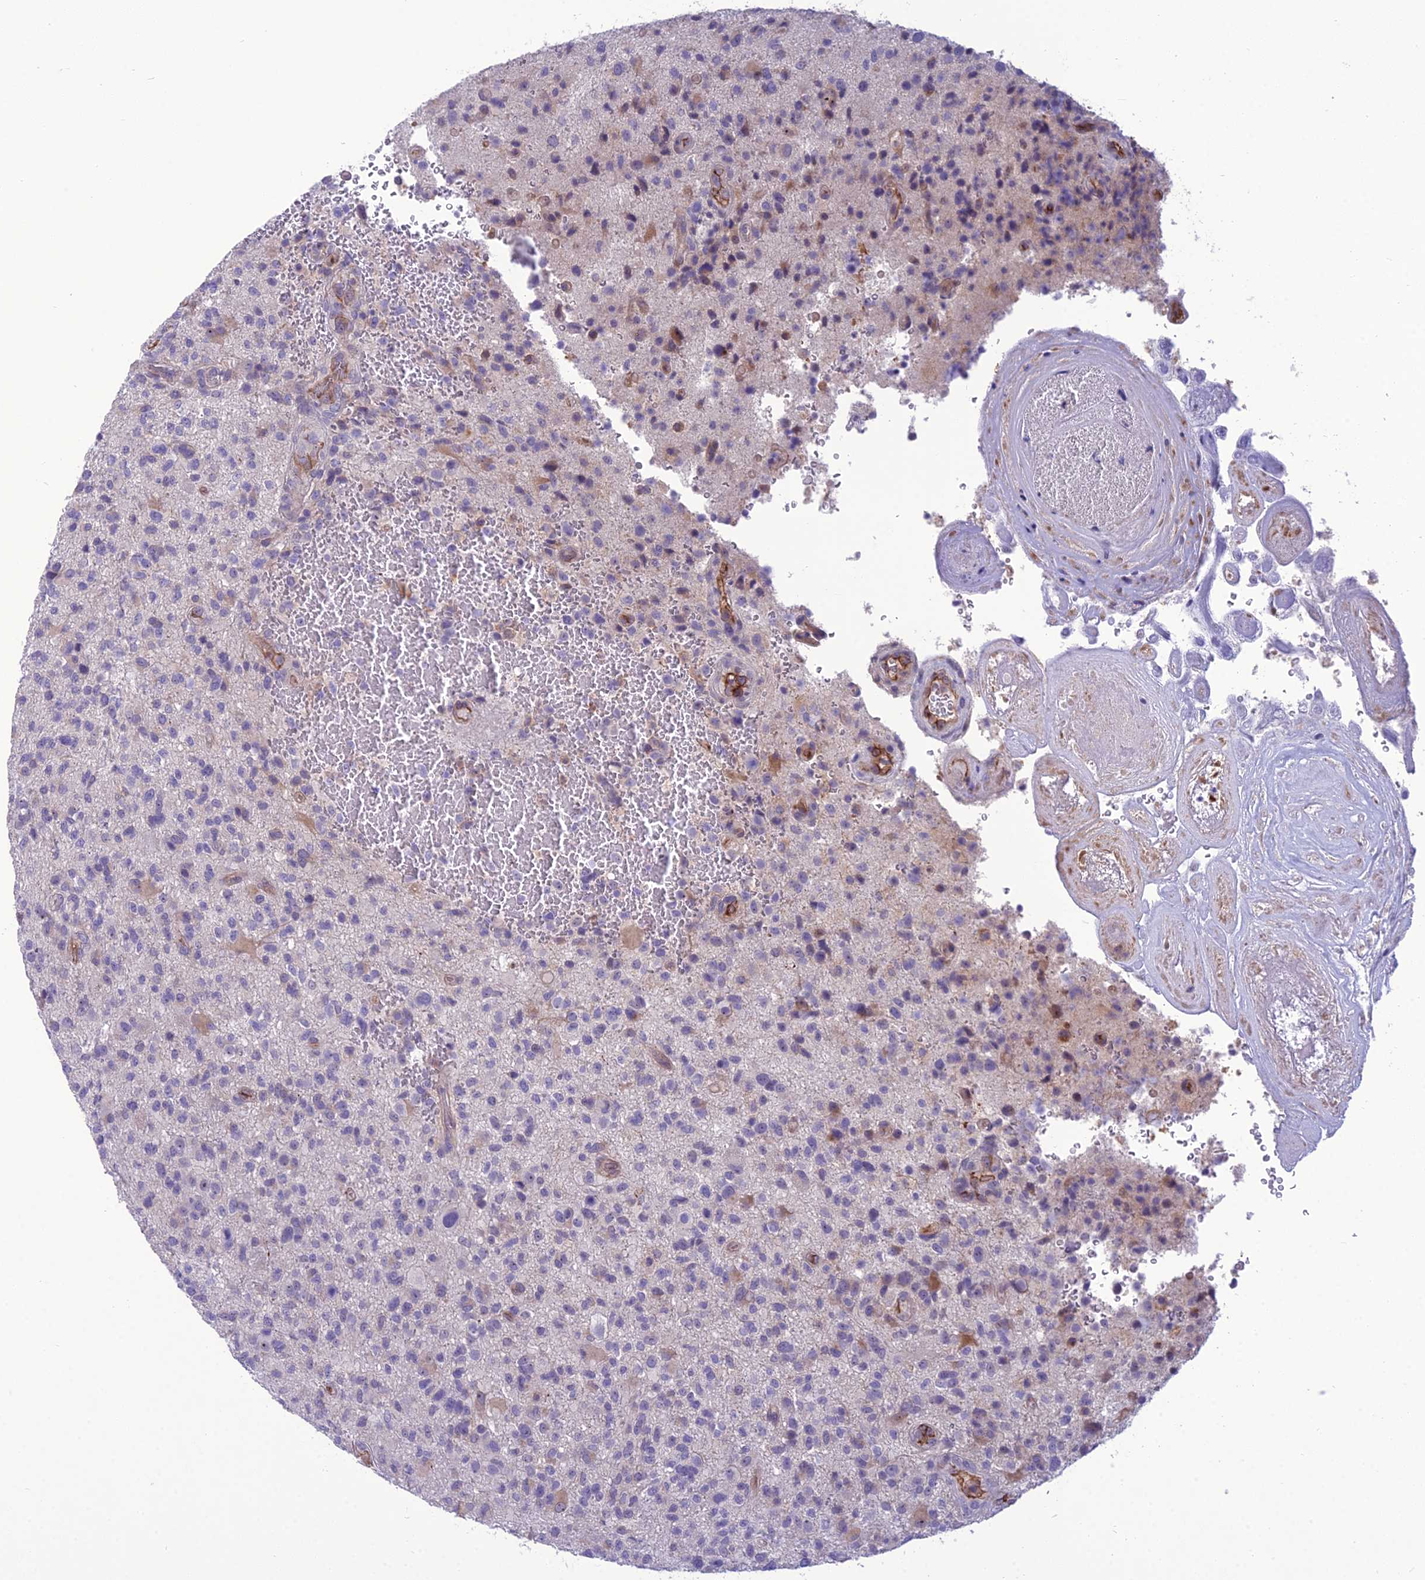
{"staining": {"intensity": "negative", "quantity": "none", "location": "none"}, "tissue": "glioma", "cell_type": "Tumor cells", "image_type": "cancer", "snomed": [{"axis": "morphology", "description": "Glioma, malignant, High grade"}, {"axis": "topography", "description": "Brain"}], "caption": "Immunohistochemistry (IHC) histopathology image of human glioma stained for a protein (brown), which displays no staining in tumor cells.", "gene": "BBS7", "patient": {"sex": "male", "age": 47}}